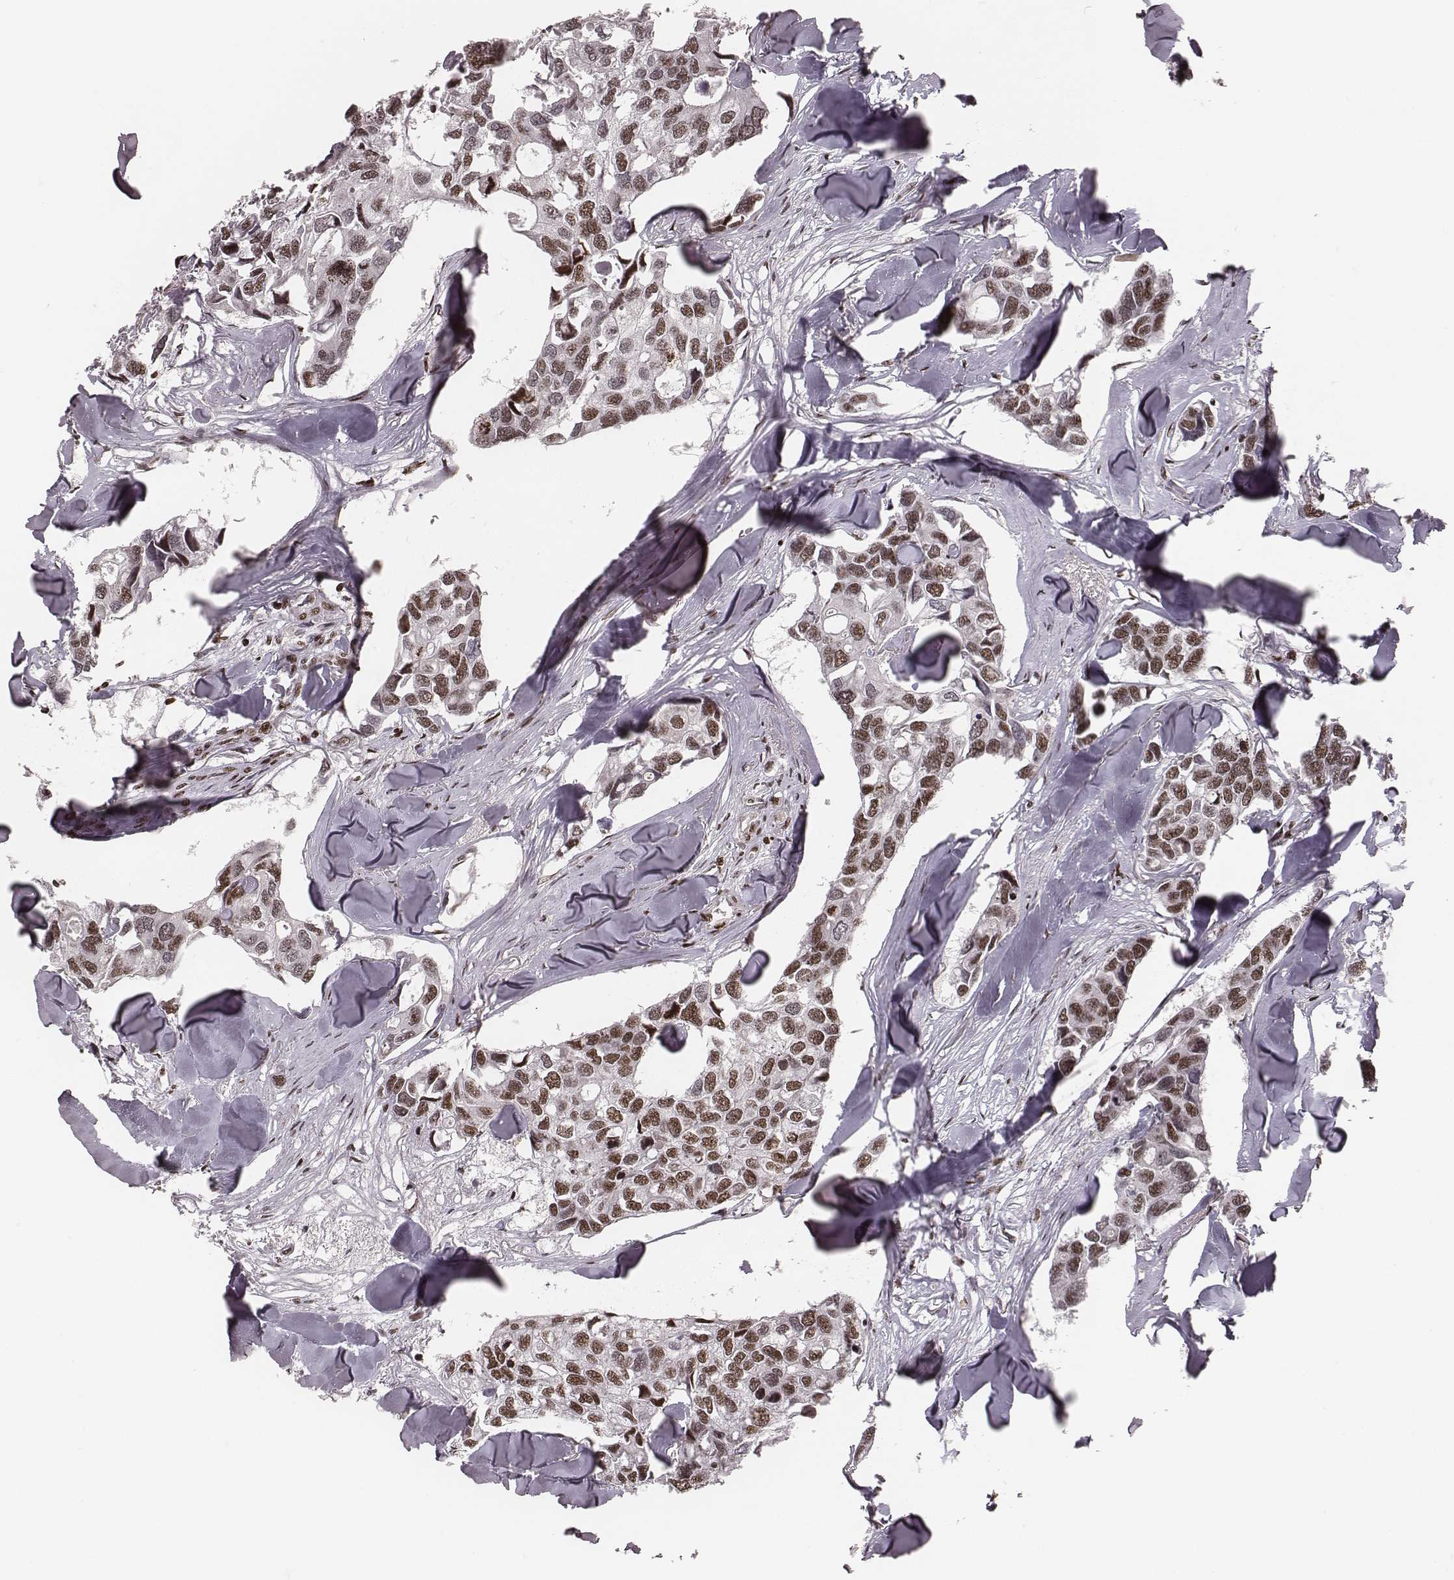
{"staining": {"intensity": "moderate", "quantity": ">75%", "location": "nuclear"}, "tissue": "breast cancer", "cell_type": "Tumor cells", "image_type": "cancer", "snomed": [{"axis": "morphology", "description": "Duct carcinoma"}, {"axis": "topography", "description": "Breast"}], "caption": "Immunohistochemical staining of breast cancer demonstrates moderate nuclear protein staining in approximately >75% of tumor cells.", "gene": "VRK3", "patient": {"sex": "female", "age": 83}}